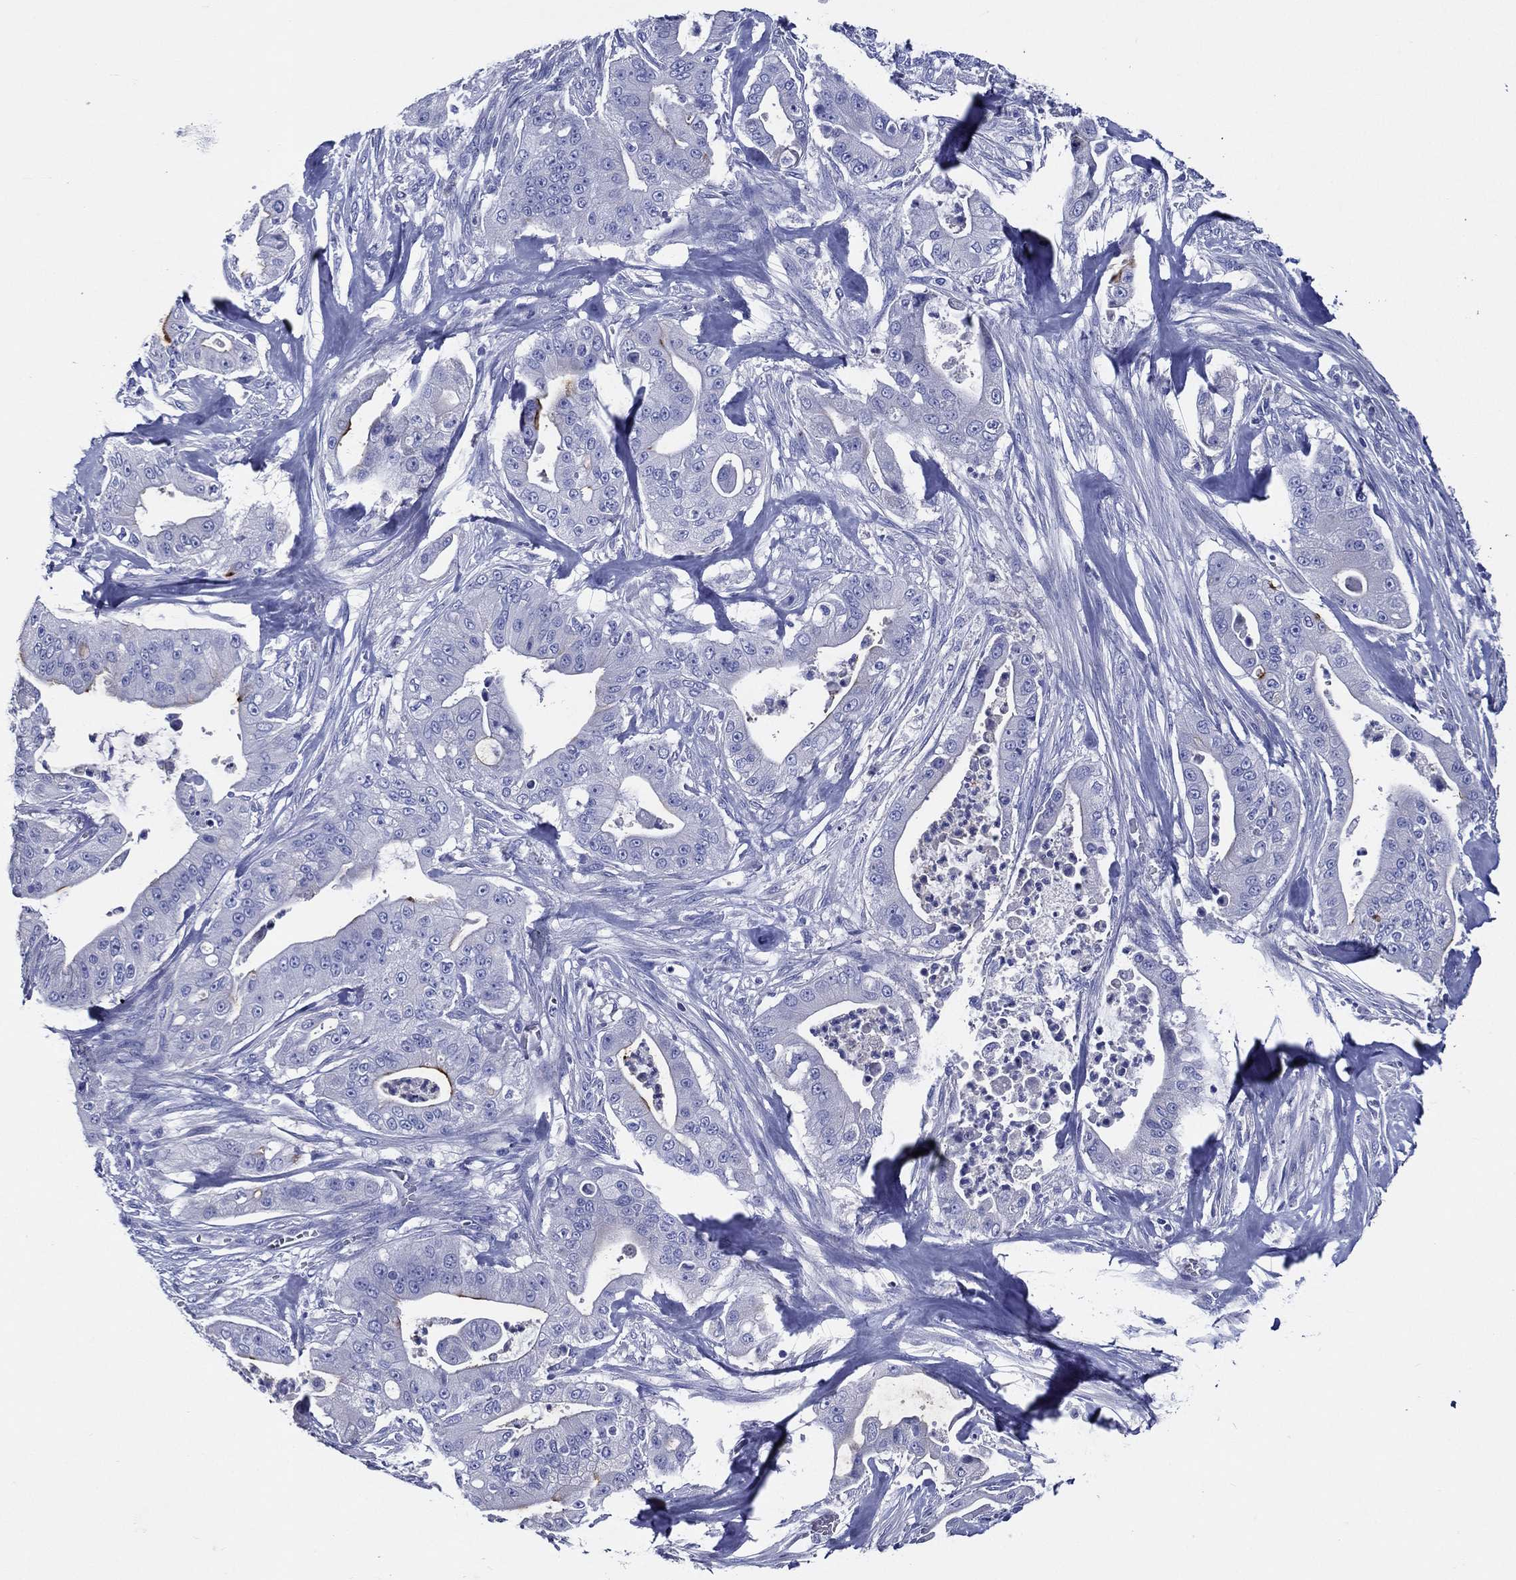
{"staining": {"intensity": "moderate", "quantity": "<25%", "location": "cytoplasmic/membranous"}, "tissue": "pancreatic cancer", "cell_type": "Tumor cells", "image_type": "cancer", "snomed": [{"axis": "morphology", "description": "Normal tissue, NOS"}, {"axis": "morphology", "description": "Inflammation, NOS"}, {"axis": "morphology", "description": "Adenocarcinoma, NOS"}, {"axis": "topography", "description": "Pancreas"}], "caption": "Pancreatic cancer tissue displays moderate cytoplasmic/membranous expression in about <25% of tumor cells, visualized by immunohistochemistry. (DAB = brown stain, brightfield microscopy at high magnification).", "gene": "ACE2", "patient": {"sex": "male", "age": 57}}